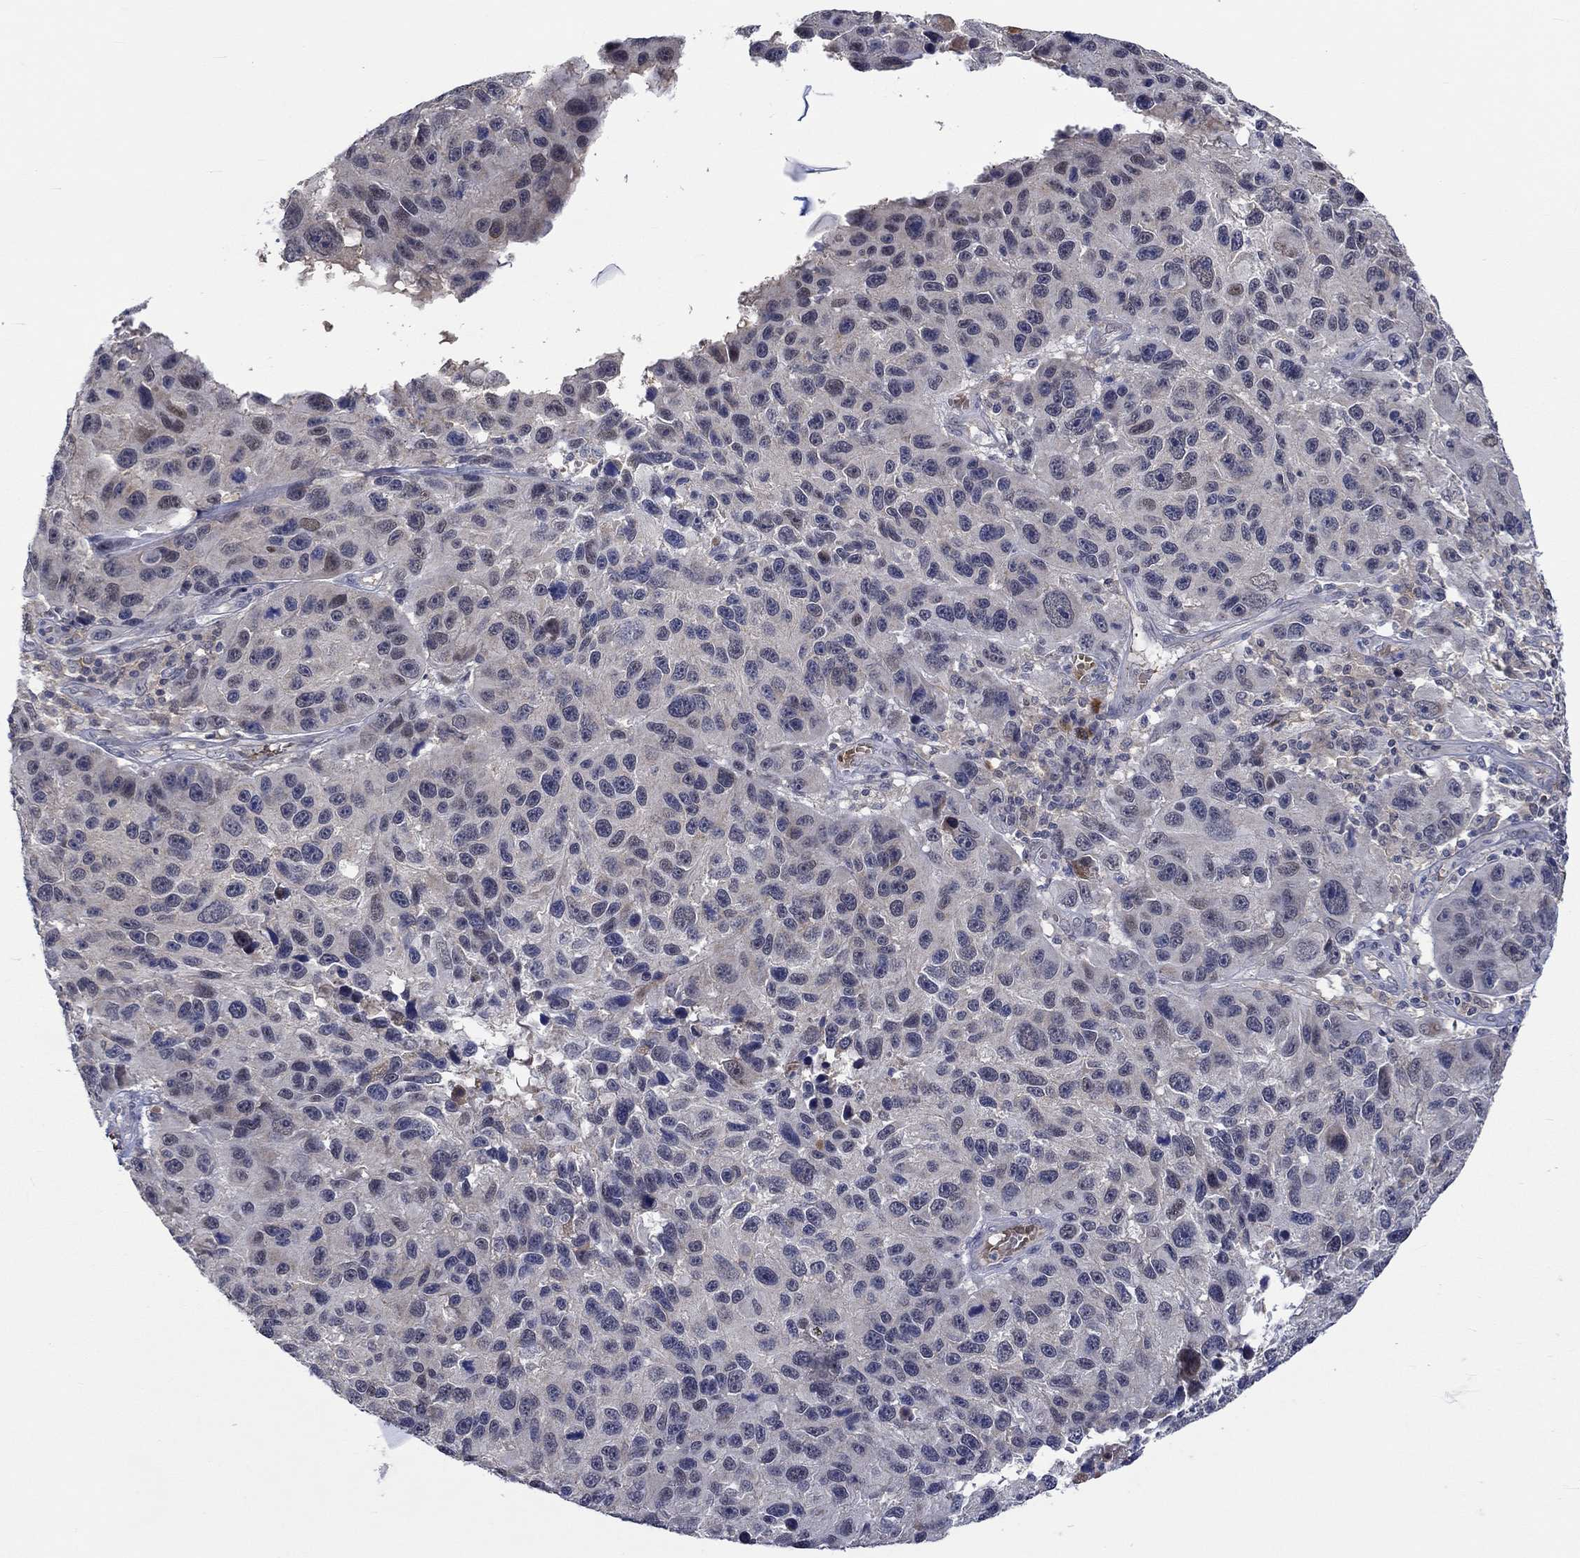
{"staining": {"intensity": "negative", "quantity": "none", "location": "none"}, "tissue": "melanoma", "cell_type": "Tumor cells", "image_type": "cancer", "snomed": [{"axis": "morphology", "description": "Malignant melanoma, NOS"}, {"axis": "topography", "description": "Skin"}], "caption": "The micrograph reveals no significant expression in tumor cells of malignant melanoma. (Brightfield microscopy of DAB IHC at high magnification).", "gene": "WASF1", "patient": {"sex": "male", "age": 53}}